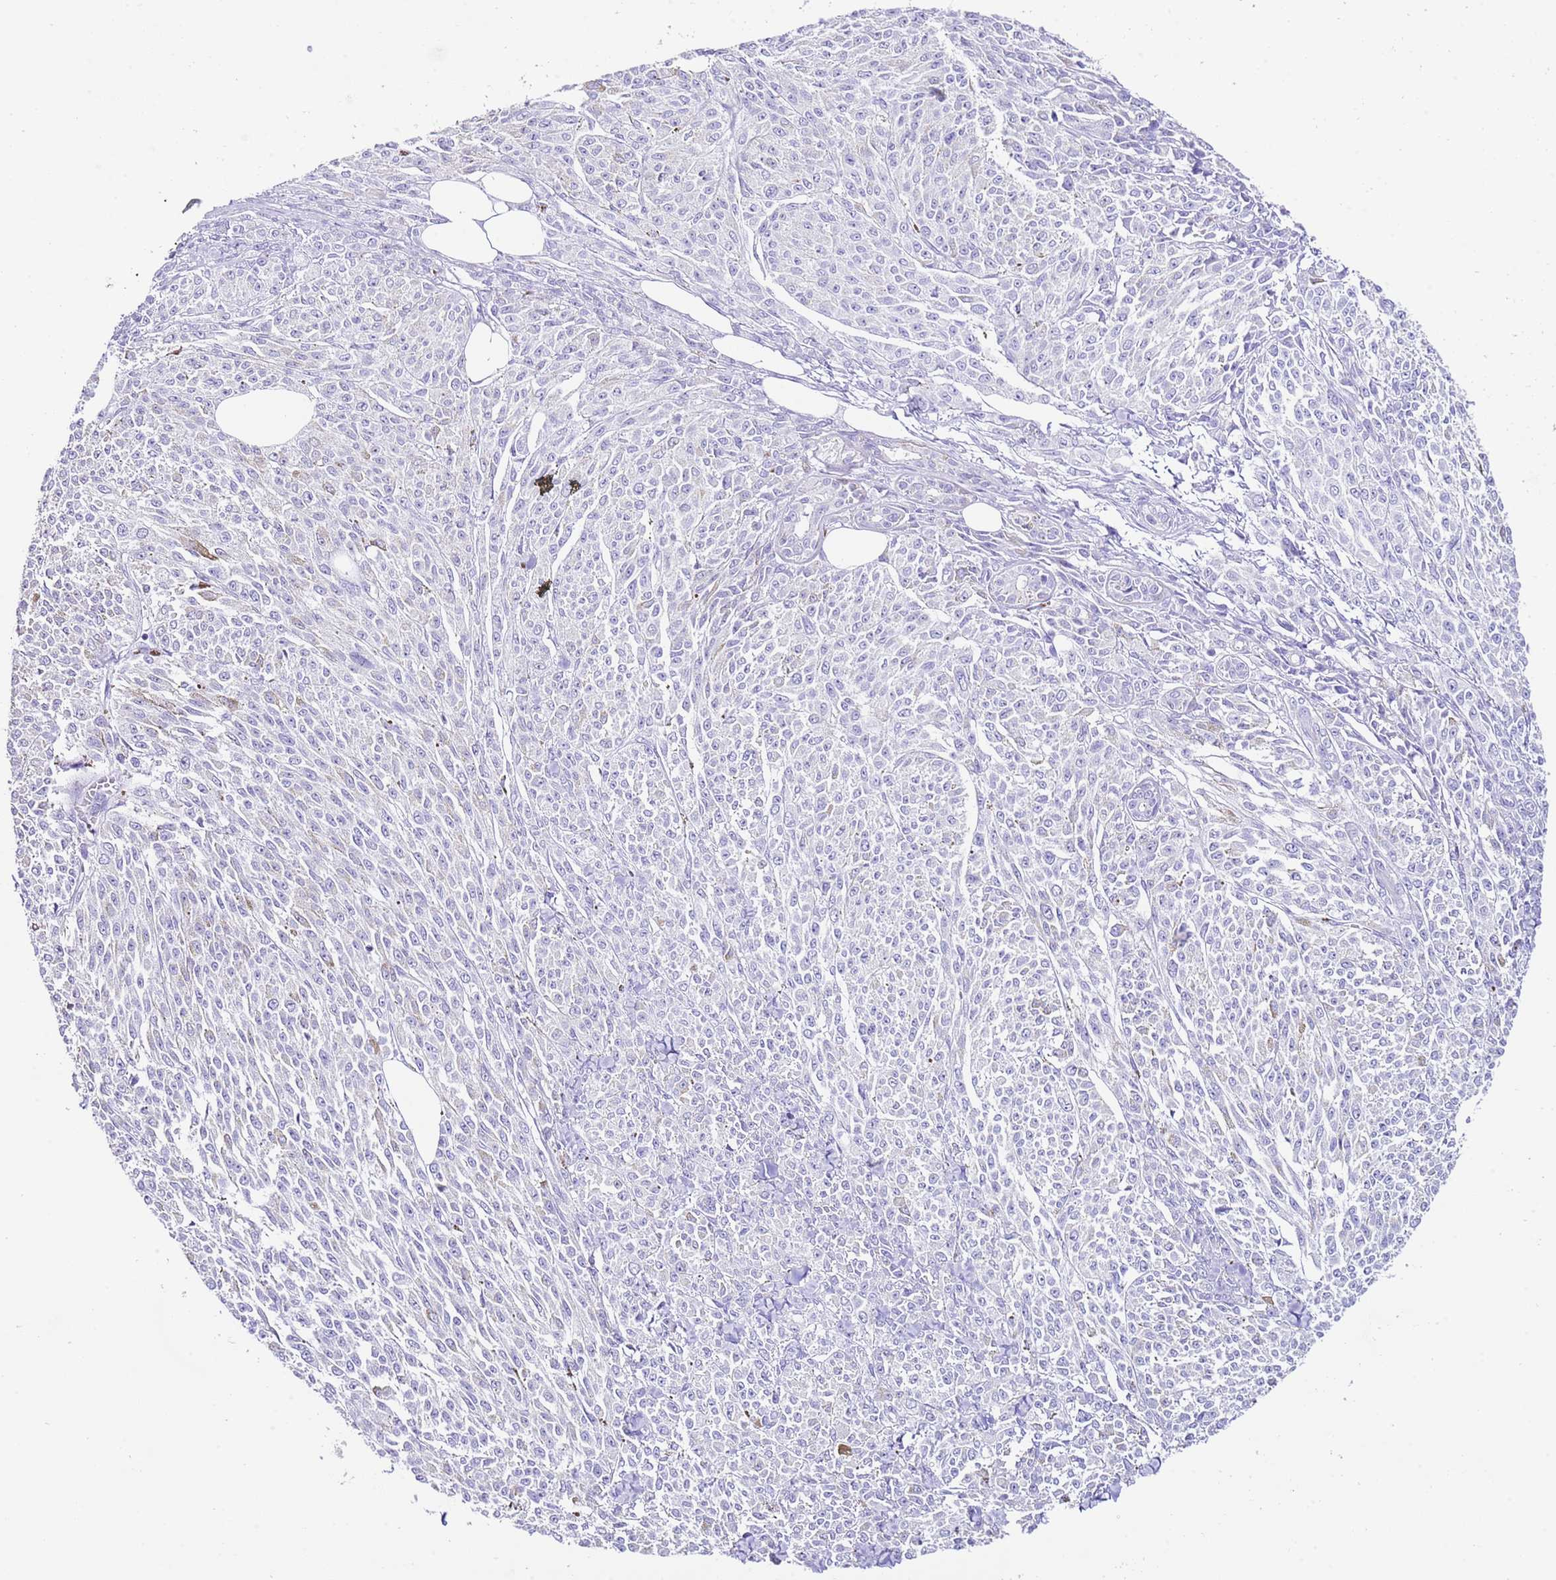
{"staining": {"intensity": "negative", "quantity": "none", "location": "none"}, "tissue": "melanoma", "cell_type": "Tumor cells", "image_type": "cancer", "snomed": [{"axis": "morphology", "description": "Malignant melanoma, NOS"}, {"axis": "topography", "description": "Skin"}], "caption": "Malignant melanoma was stained to show a protein in brown. There is no significant positivity in tumor cells.", "gene": "ALDH3A1", "patient": {"sex": "female", "age": 52}}